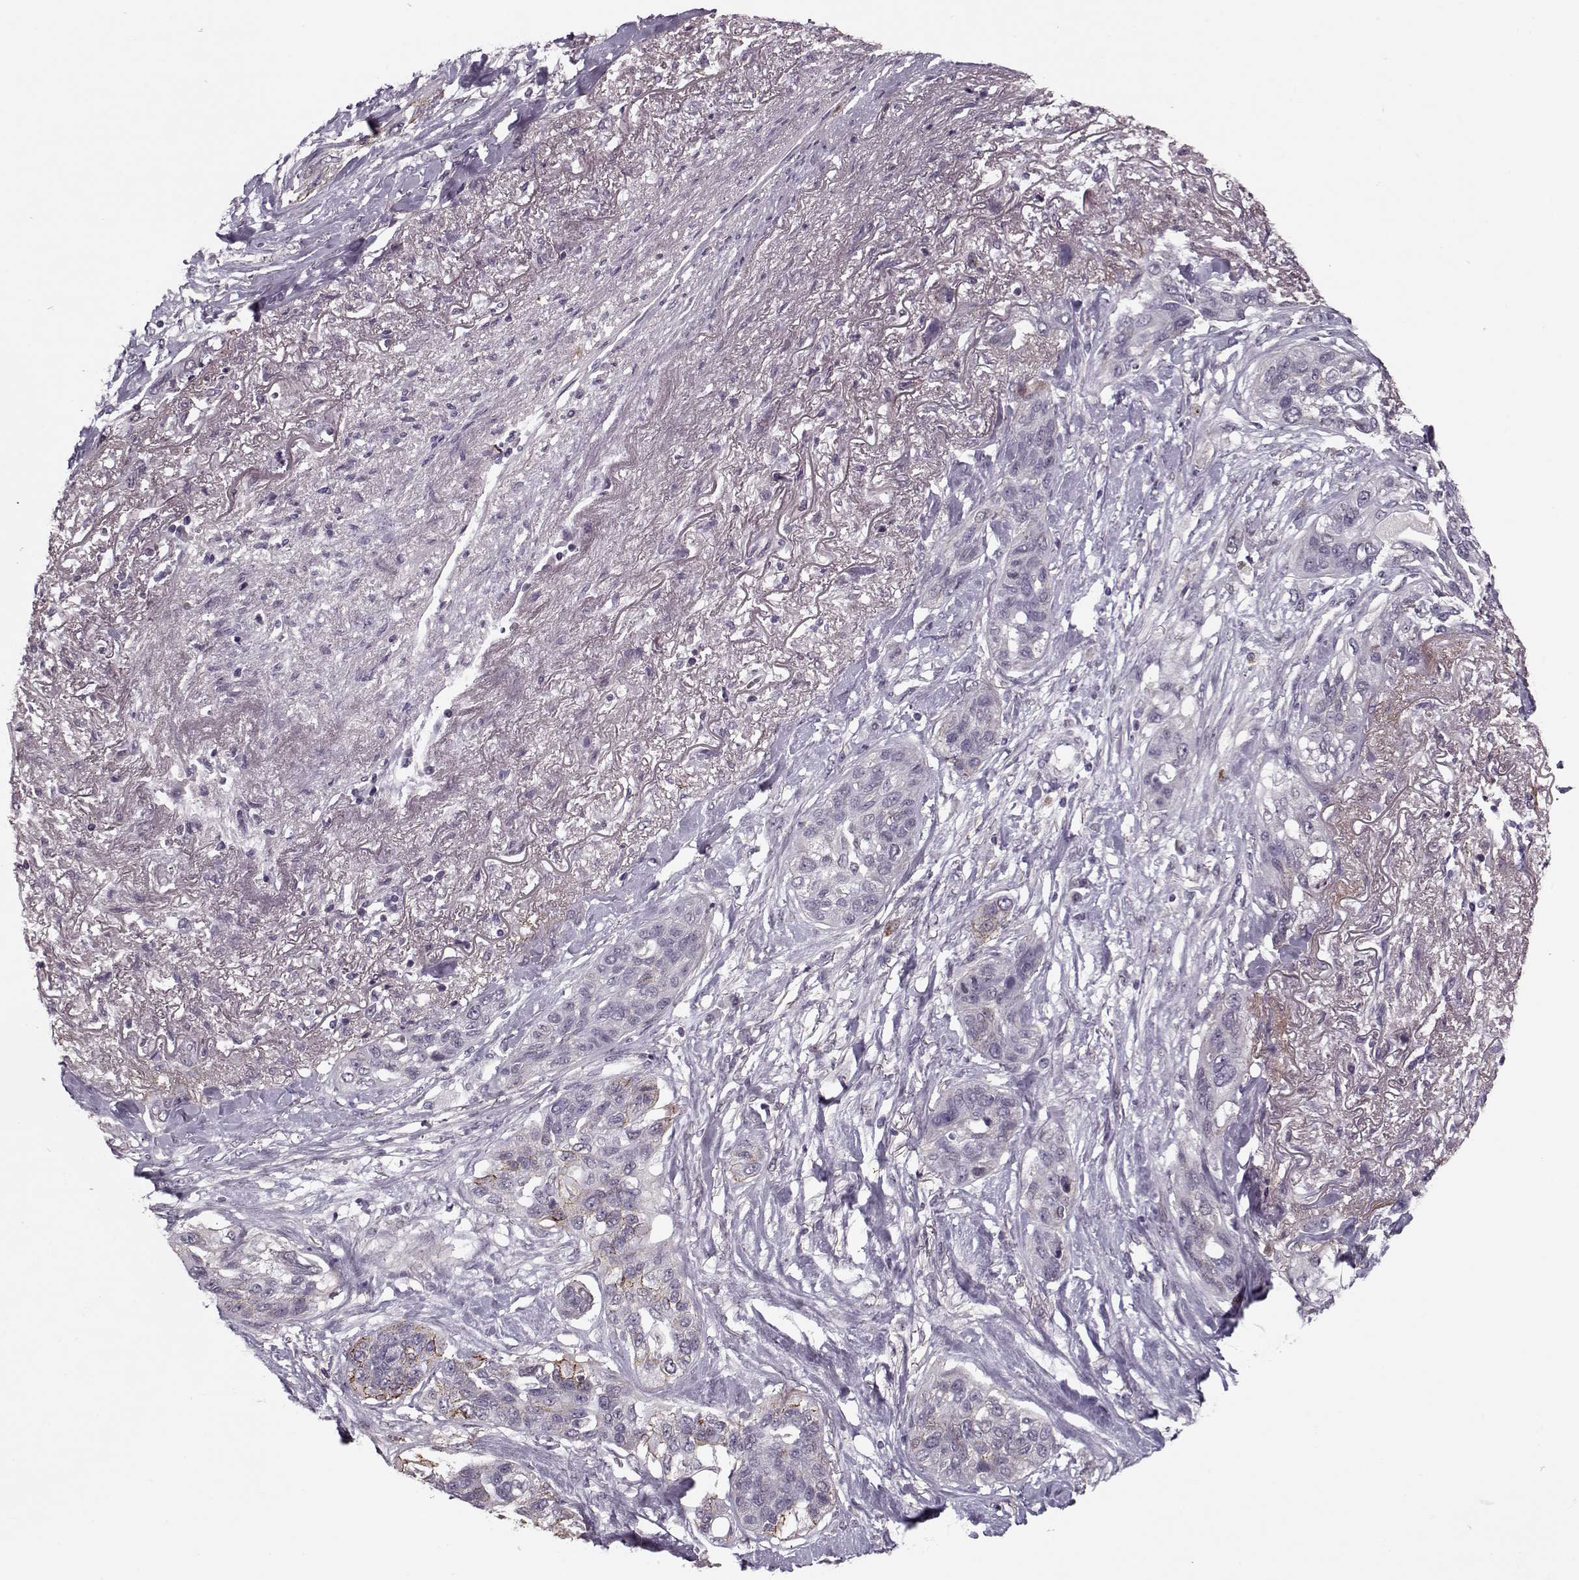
{"staining": {"intensity": "negative", "quantity": "none", "location": "none"}, "tissue": "lung cancer", "cell_type": "Tumor cells", "image_type": "cancer", "snomed": [{"axis": "morphology", "description": "Squamous cell carcinoma, NOS"}, {"axis": "topography", "description": "Lung"}], "caption": "This is a photomicrograph of immunohistochemistry (IHC) staining of squamous cell carcinoma (lung), which shows no positivity in tumor cells. (Brightfield microscopy of DAB immunohistochemistry at high magnification).", "gene": "DNAI3", "patient": {"sex": "female", "age": 70}}